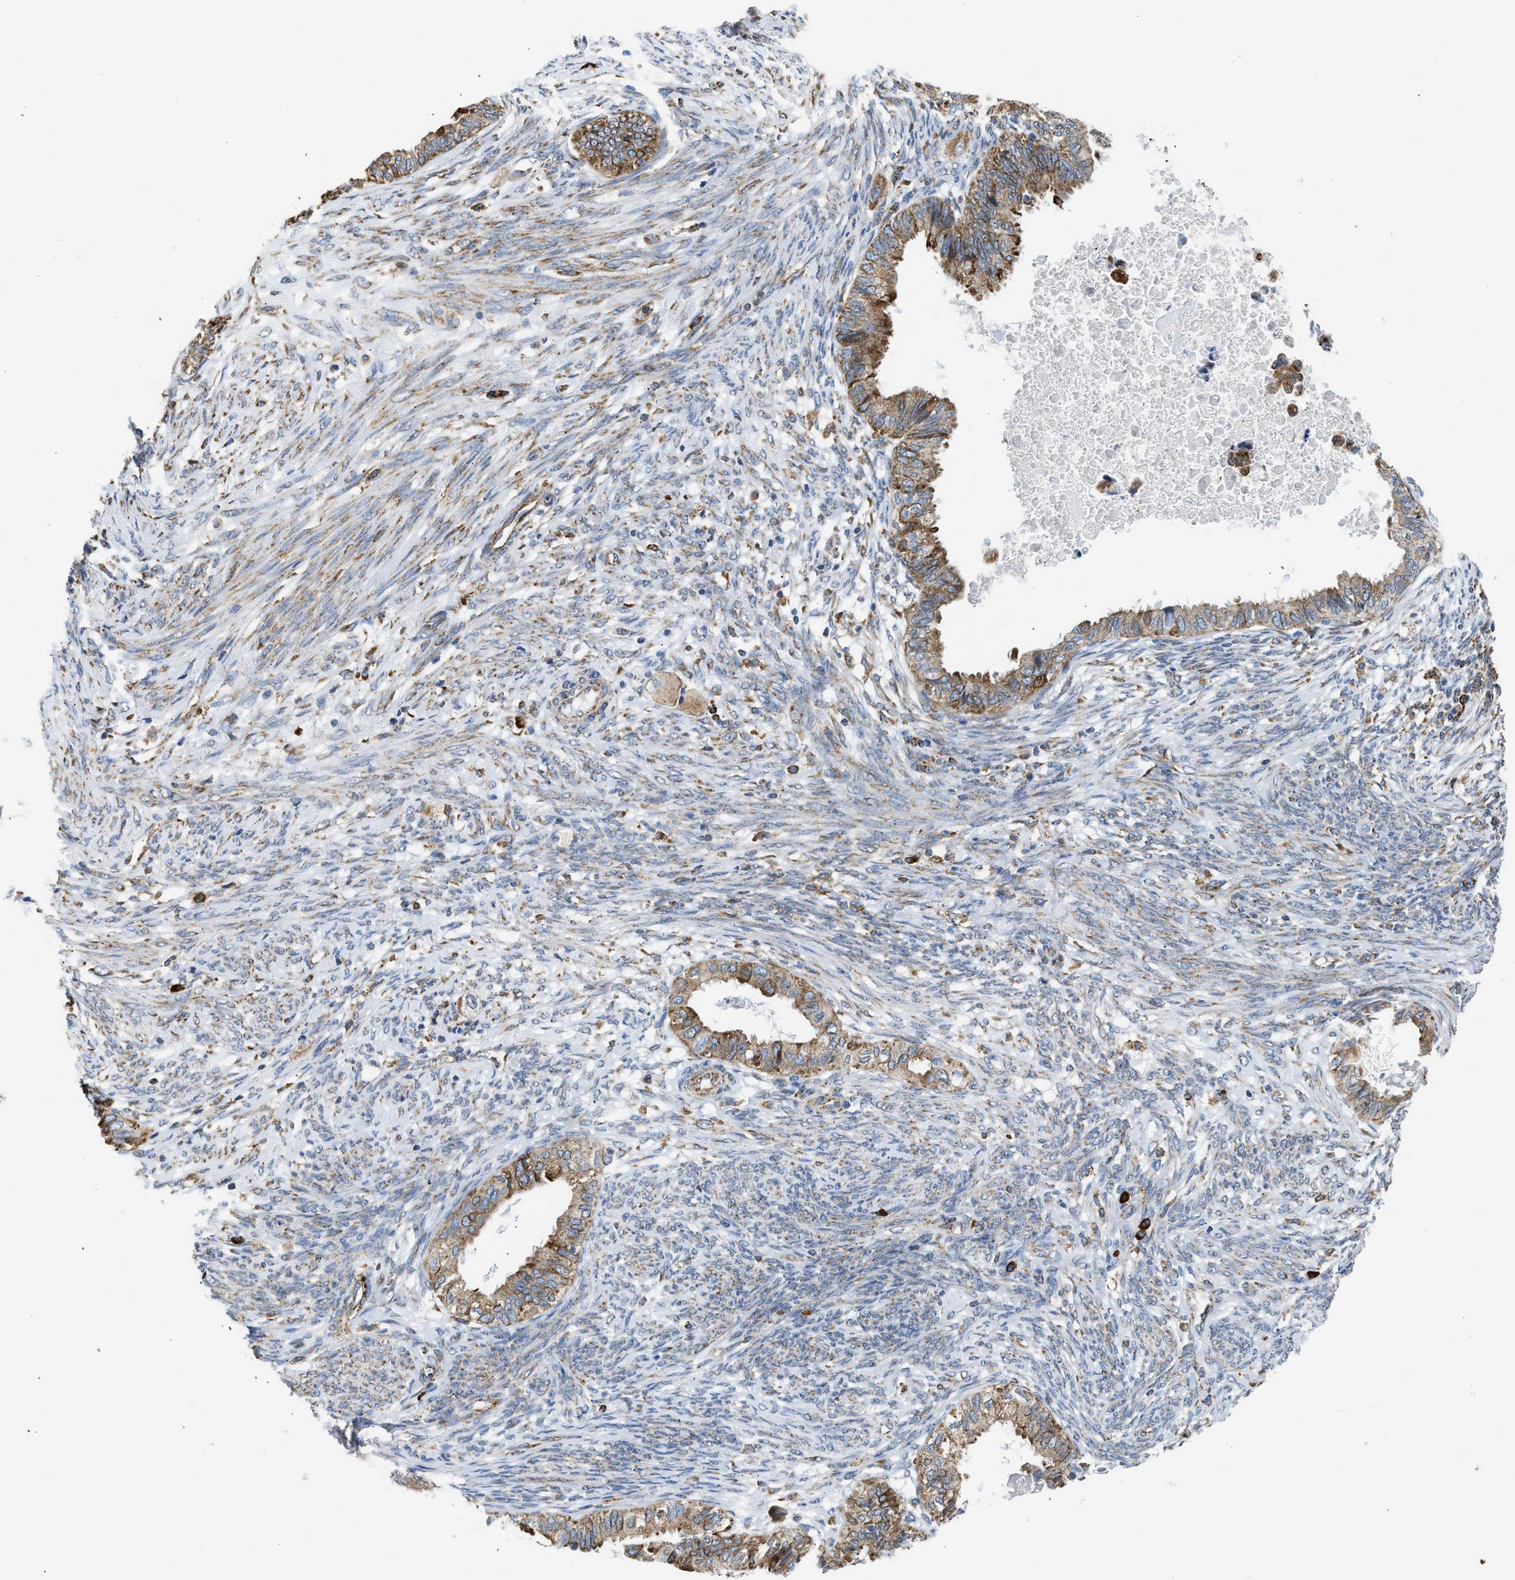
{"staining": {"intensity": "moderate", "quantity": "25%-75%", "location": "cytoplasmic/membranous"}, "tissue": "cervical cancer", "cell_type": "Tumor cells", "image_type": "cancer", "snomed": [{"axis": "morphology", "description": "Normal tissue, NOS"}, {"axis": "morphology", "description": "Adenocarcinoma, NOS"}, {"axis": "topography", "description": "Cervix"}, {"axis": "topography", "description": "Endometrium"}], "caption": "High-magnification brightfield microscopy of cervical cancer stained with DAB (3,3'-diaminobenzidine) (brown) and counterstained with hematoxylin (blue). tumor cells exhibit moderate cytoplasmic/membranous expression is seen in about25%-75% of cells. Nuclei are stained in blue.", "gene": "CYCS", "patient": {"sex": "female", "age": 86}}